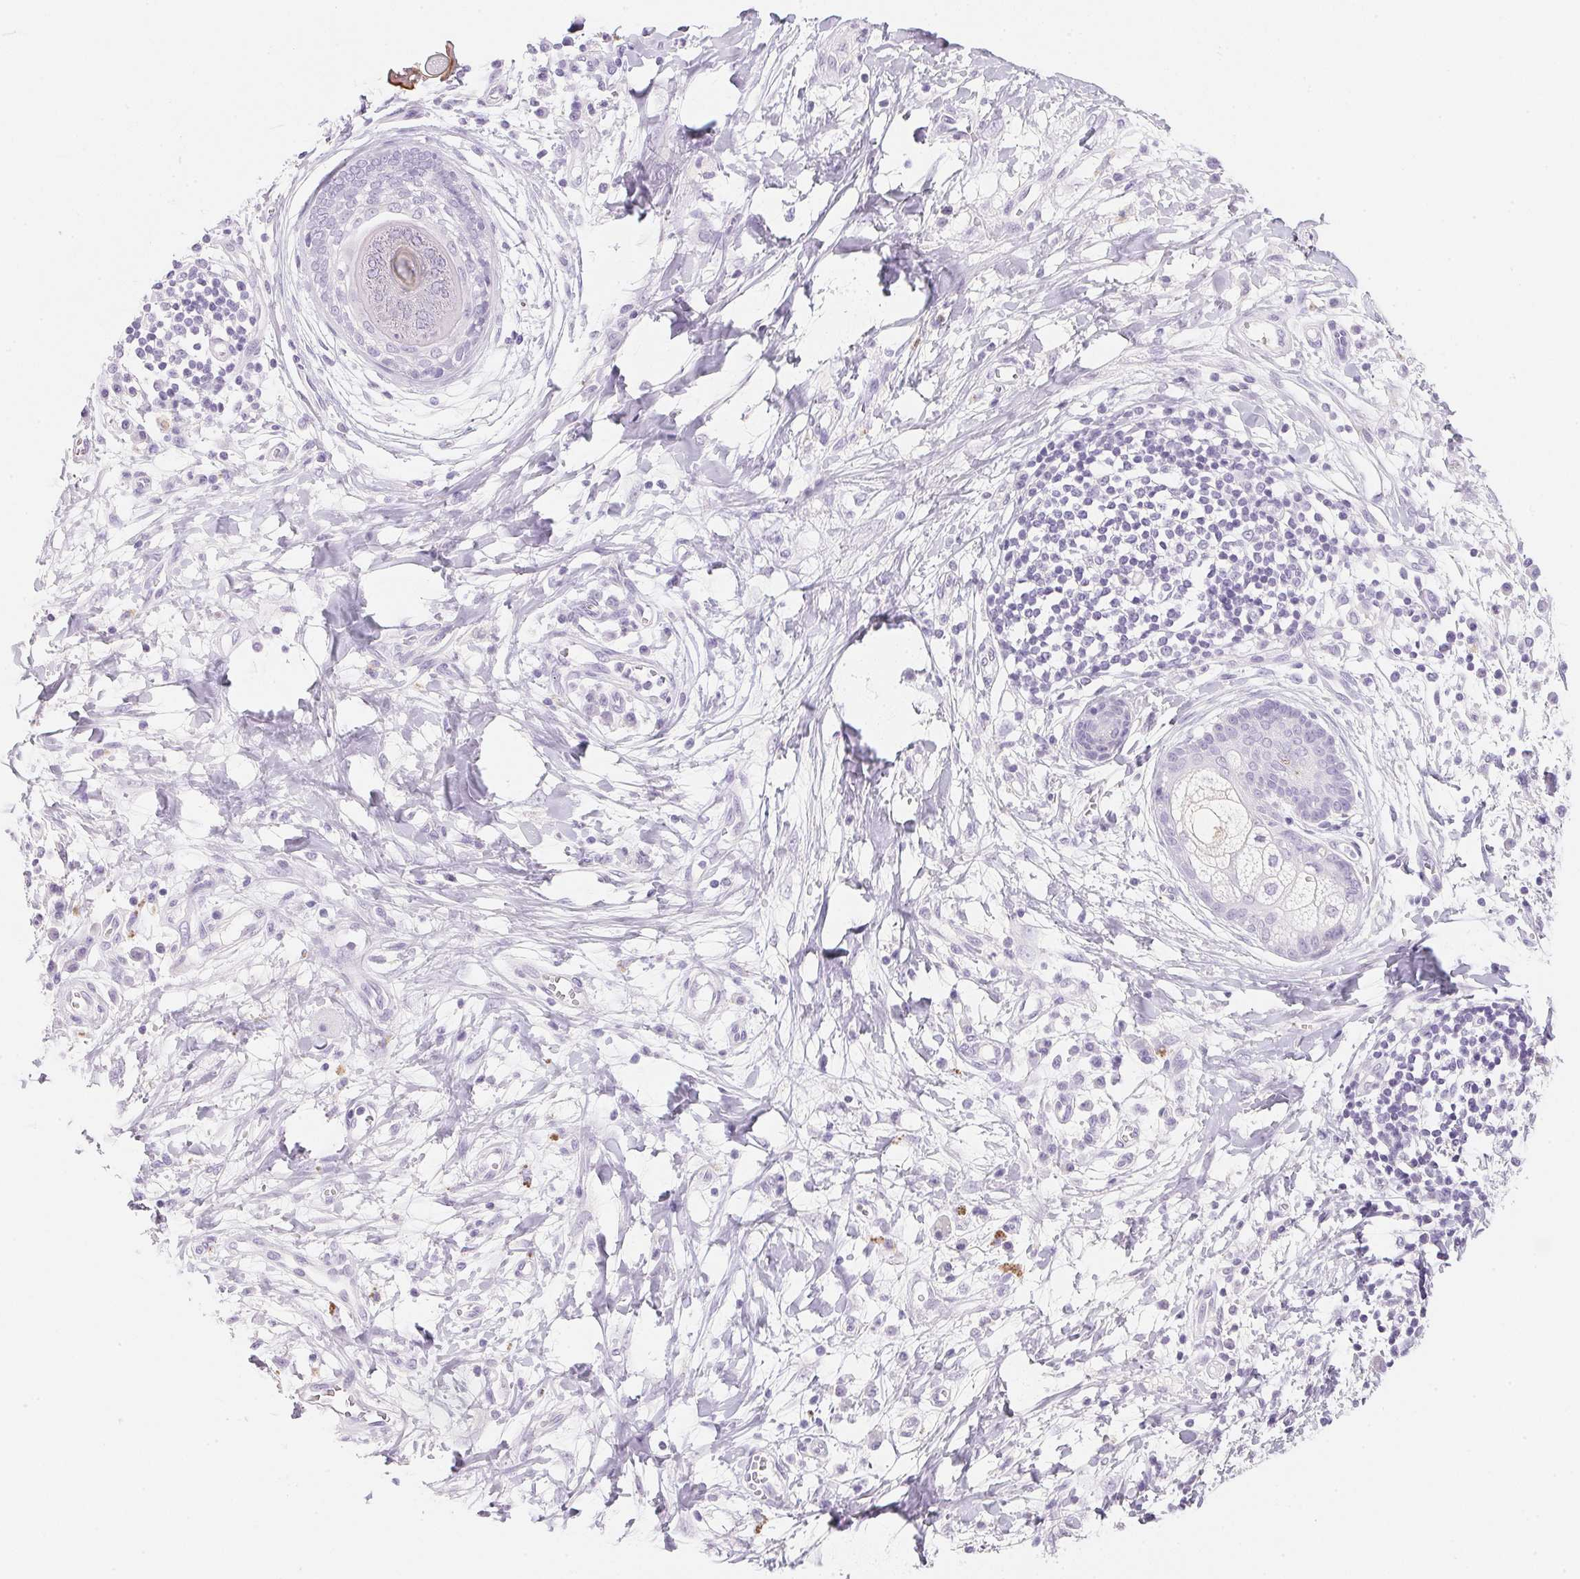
{"staining": {"intensity": "negative", "quantity": "none", "location": "none"}, "tissue": "melanoma", "cell_type": "Tumor cells", "image_type": "cancer", "snomed": [{"axis": "morphology", "description": "Malignant melanoma, NOS"}, {"axis": "topography", "description": "Skin"}], "caption": "Protein analysis of malignant melanoma shows no significant expression in tumor cells. (Stains: DAB immunohistochemistry with hematoxylin counter stain, Microscopy: brightfield microscopy at high magnification).", "gene": "ACP3", "patient": {"sex": "male", "age": 51}}